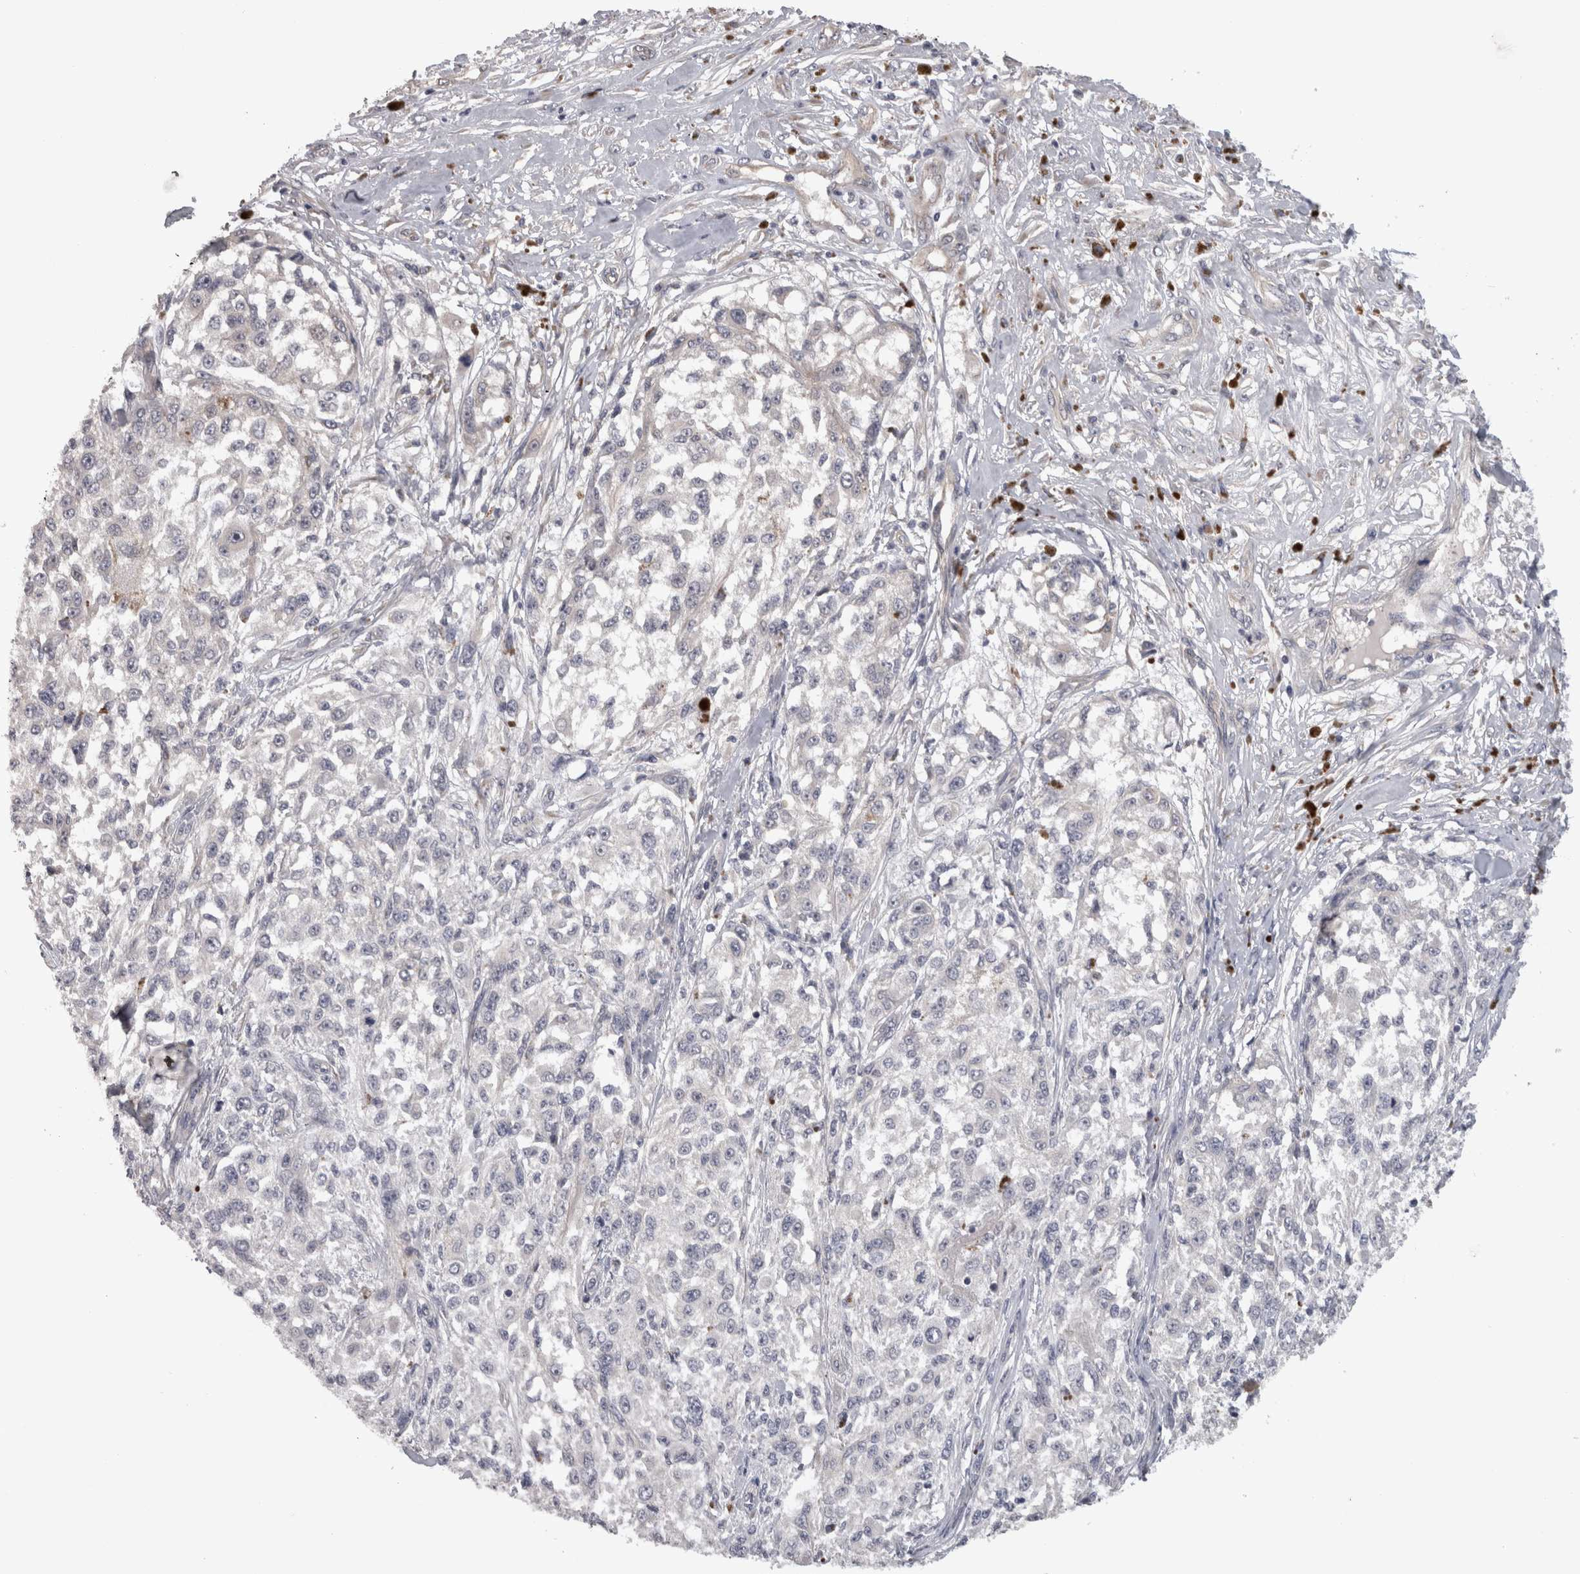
{"staining": {"intensity": "negative", "quantity": "none", "location": "none"}, "tissue": "melanoma", "cell_type": "Tumor cells", "image_type": "cancer", "snomed": [{"axis": "morphology", "description": "Necrosis, NOS"}, {"axis": "morphology", "description": "Malignant melanoma, NOS"}, {"axis": "topography", "description": "Skin"}], "caption": "Photomicrograph shows no significant protein positivity in tumor cells of melanoma.", "gene": "RMDN1", "patient": {"sex": "female", "age": 87}}